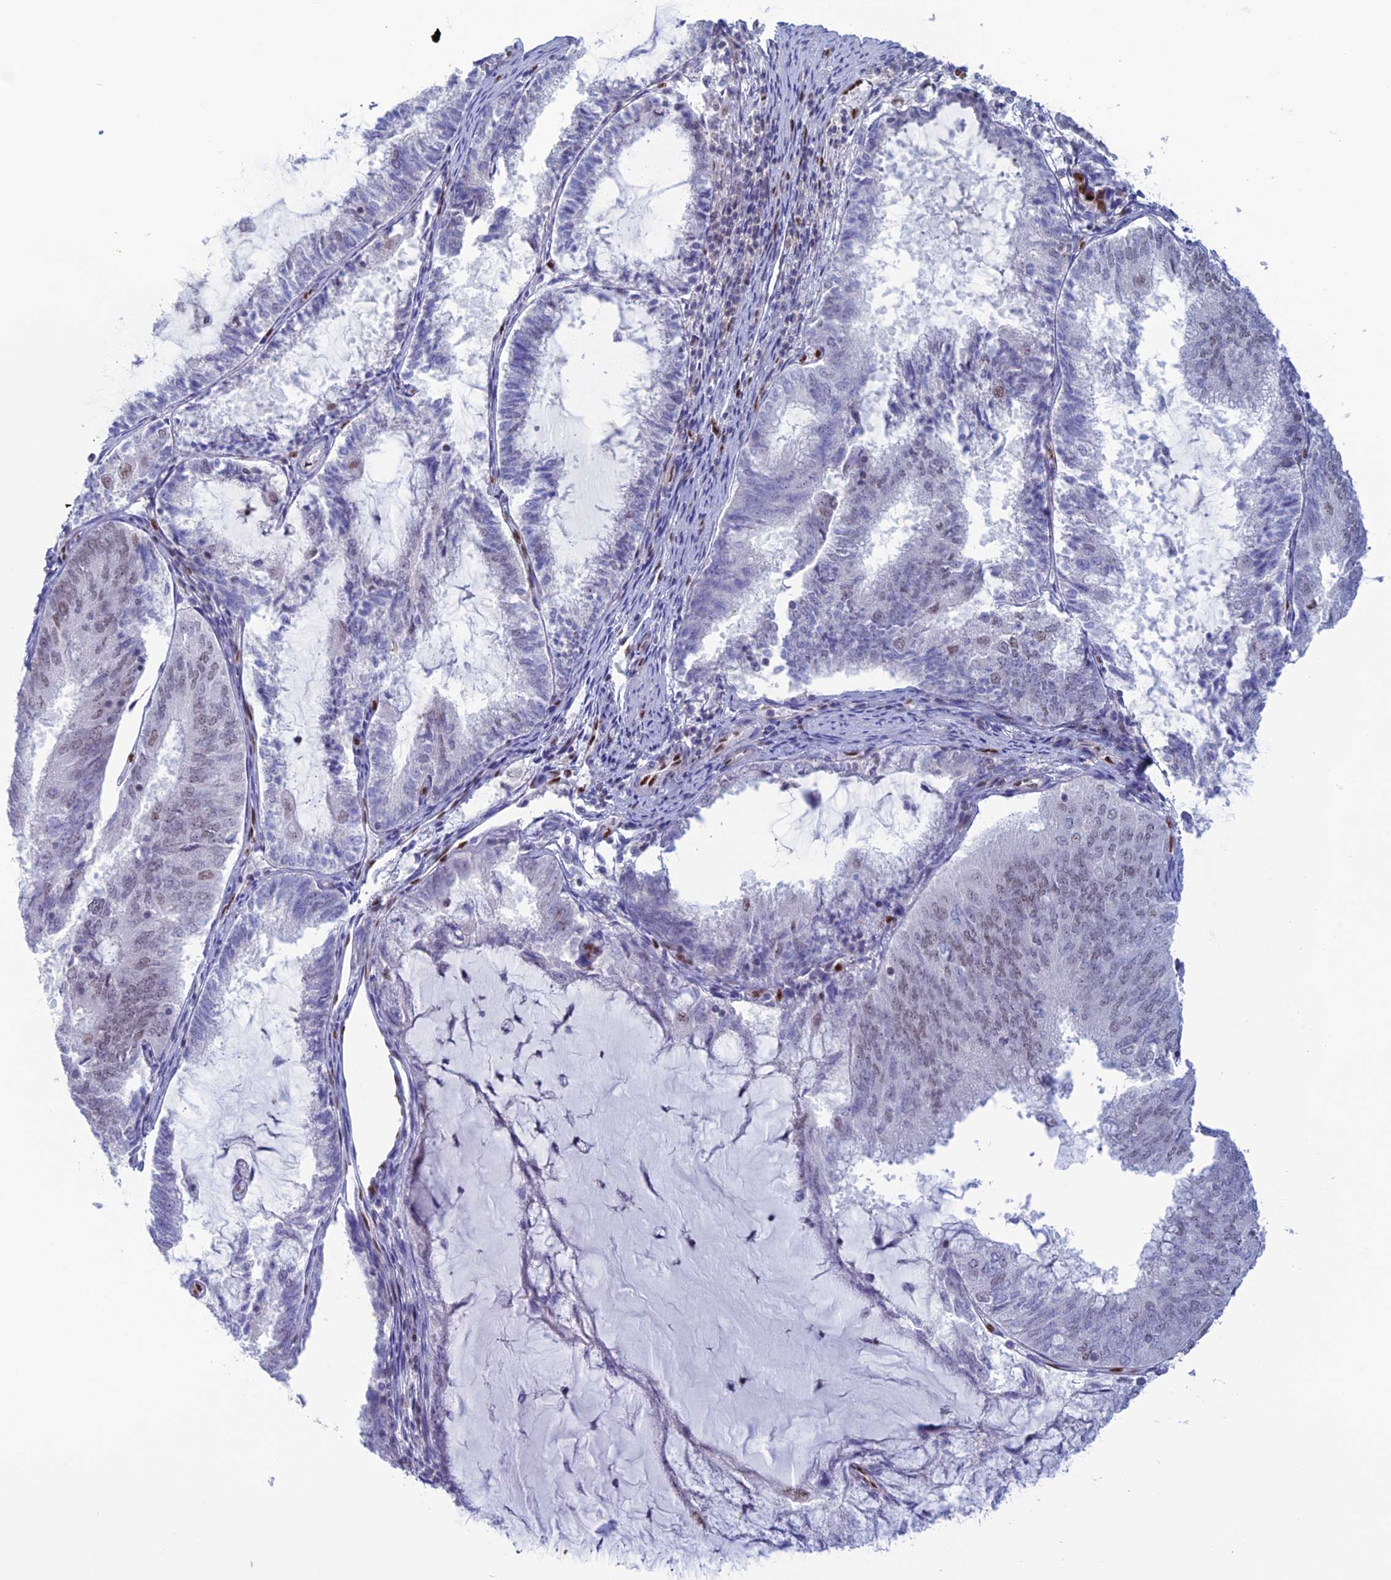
{"staining": {"intensity": "weak", "quantity": "<25%", "location": "nuclear"}, "tissue": "endometrial cancer", "cell_type": "Tumor cells", "image_type": "cancer", "snomed": [{"axis": "morphology", "description": "Adenocarcinoma, NOS"}, {"axis": "topography", "description": "Endometrium"}], "caption": "The micrograph displays no staining of tumor cells in endometrial adenocarcinoma.", "gene": "NOL4L", "patient": {"sex": "female", "age": 81}}